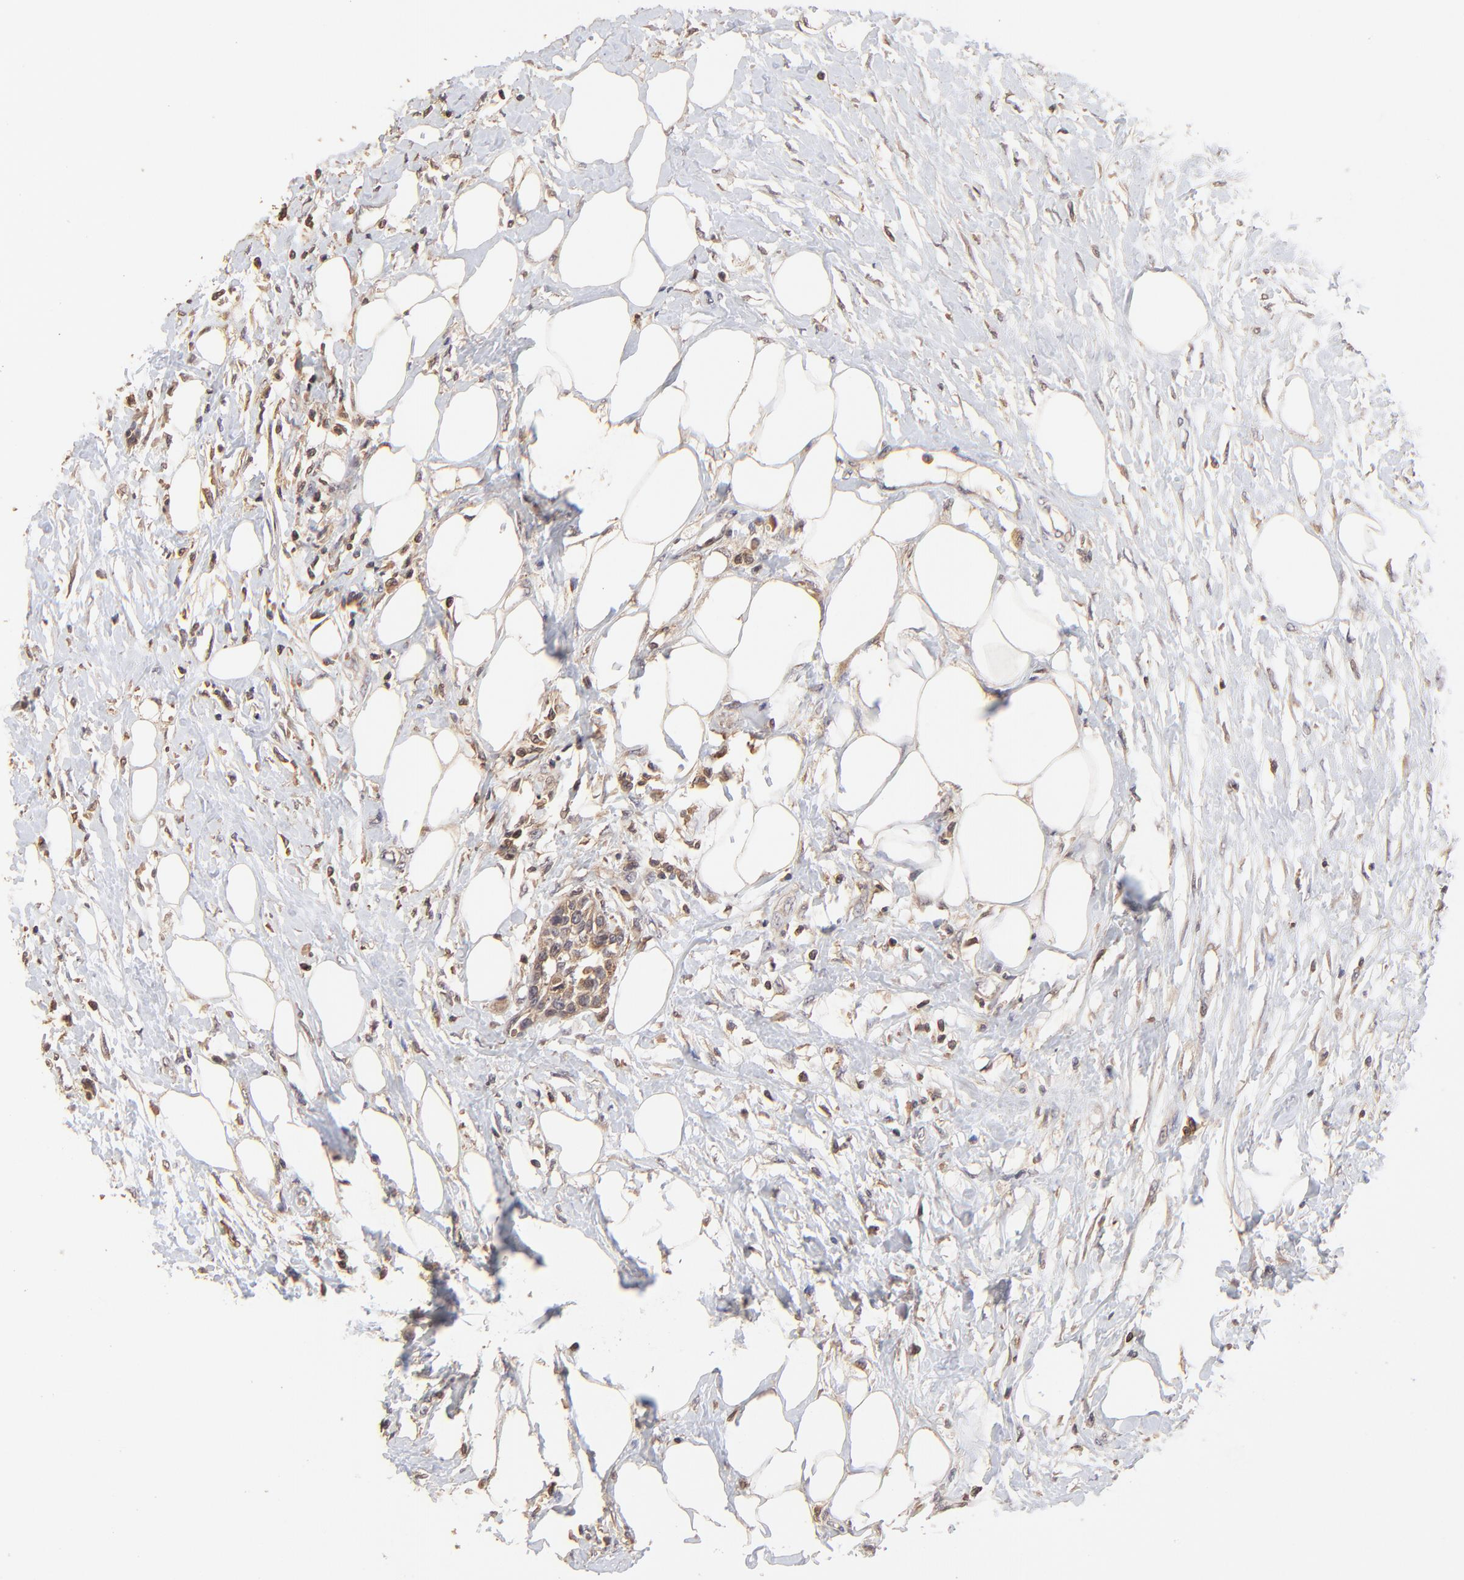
{"staining": {"intensity": "moderate", "quantity": ">75%", "location": "cytoplasmic/membranous"}, "tissue": "urothelial cancer", "cell_type": "Tumor cells", "image_type": "cancer", "snomed": [{"axis": "morphology", "description": "Urothelial carcinoma, High grade"}, {"axis": "topography", "description": "Urinary bladder"}], "caption": "Brown immunohistochemical staining in high-grade urothelial carcinoma exhibits moderate cytoplasmic/membranous expression in about >75% of tumor cells.", "gene": "STON2", "patient": {"sex": "male", "age": 56}}